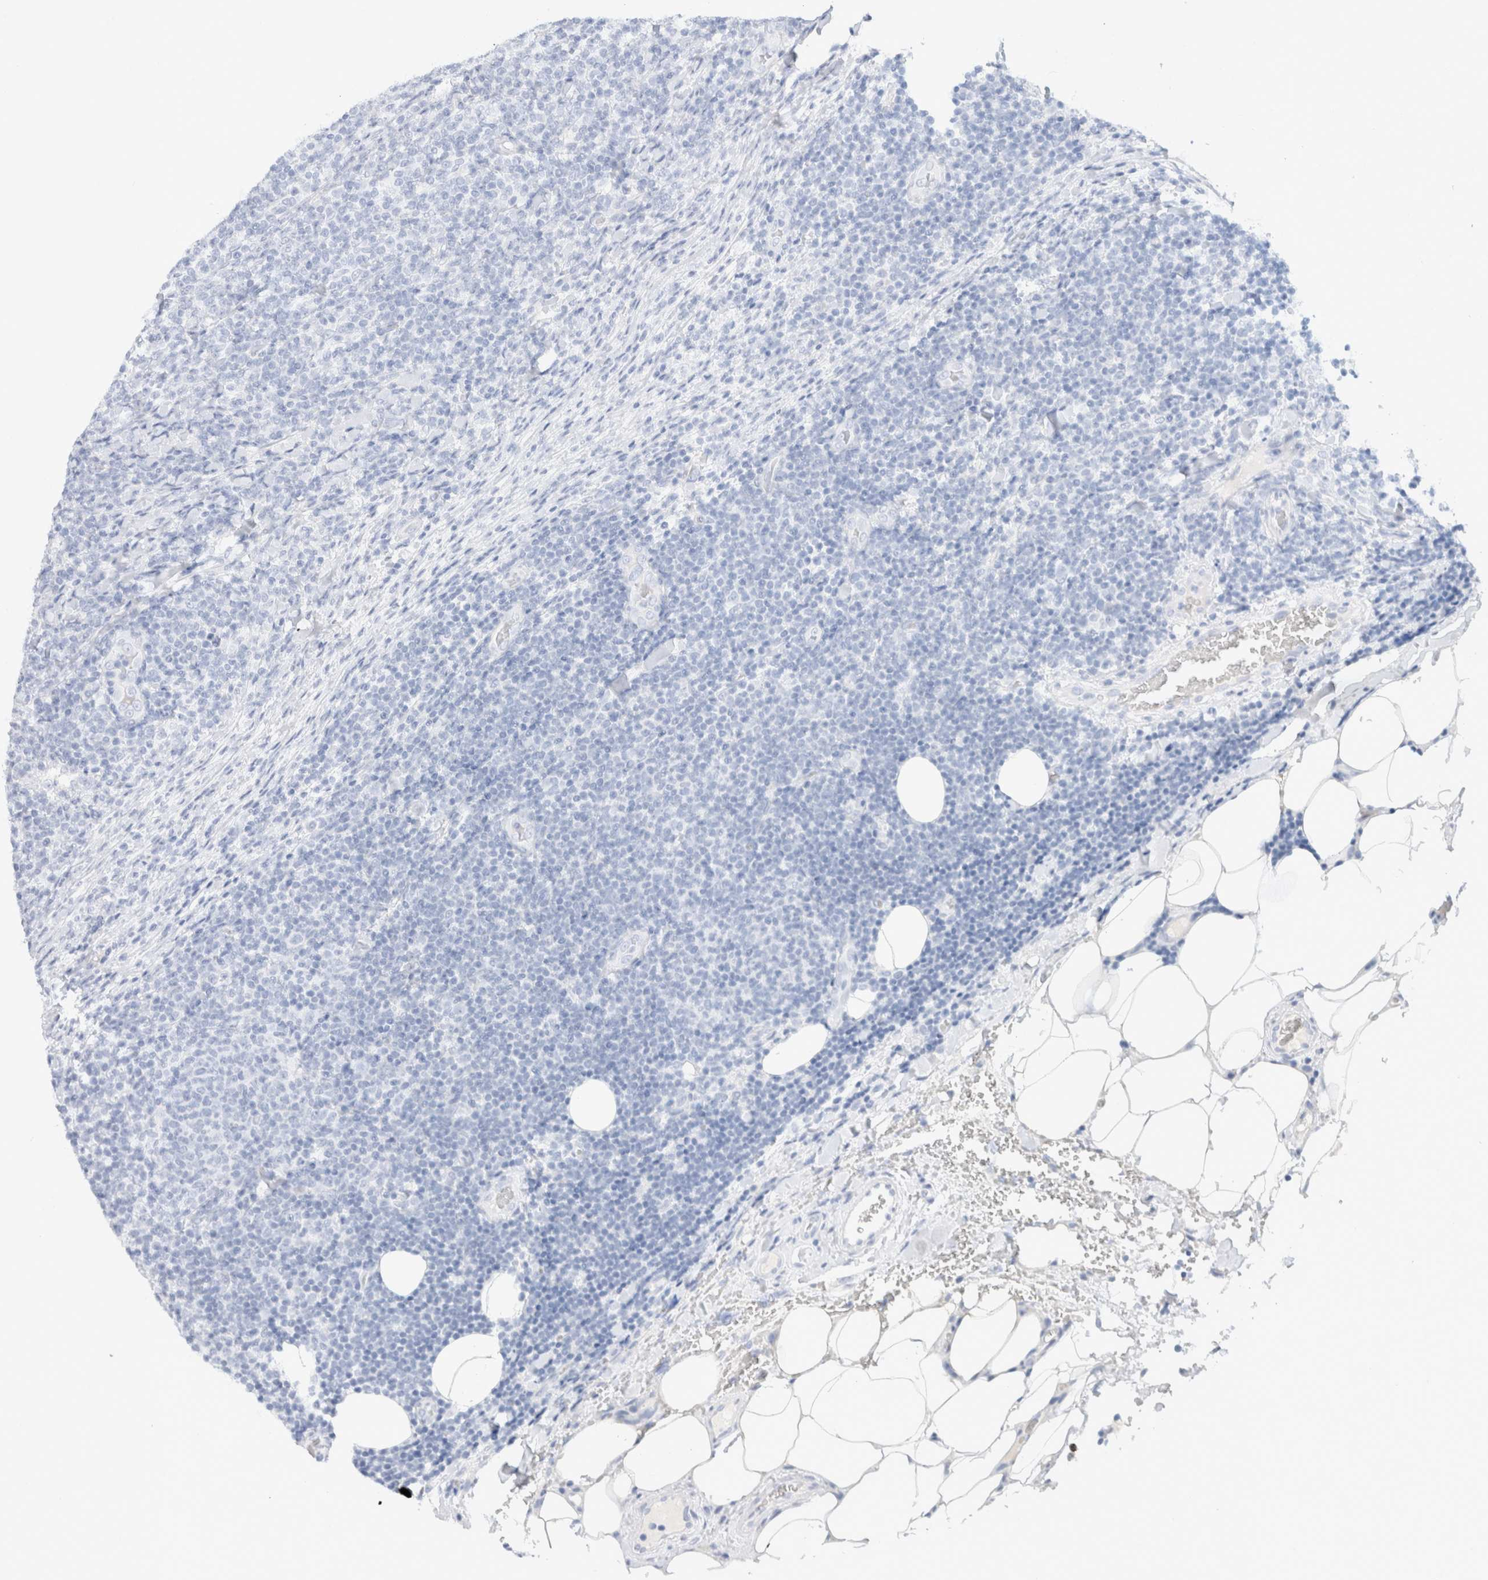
{"staining": {"intensity": "negative", "quantity": "none", "location": "none"}, "tissue": "lymphoma", "cell_type": "Tumor cells", "image_type": "cancer", "snomed": [{"axis": "morphology", "description": "Malignant lymphoma, non-Hodgkin's type, Low grade"}, {"axis": "topography", "description": "Lymph node"}], "caption": "There is no significant expression in tumor cells of malignant lymphoma, non-Hodgkin's type (low-grade).", "gene": "CPQ", "patient": {"sex": "male", "age": 66}}